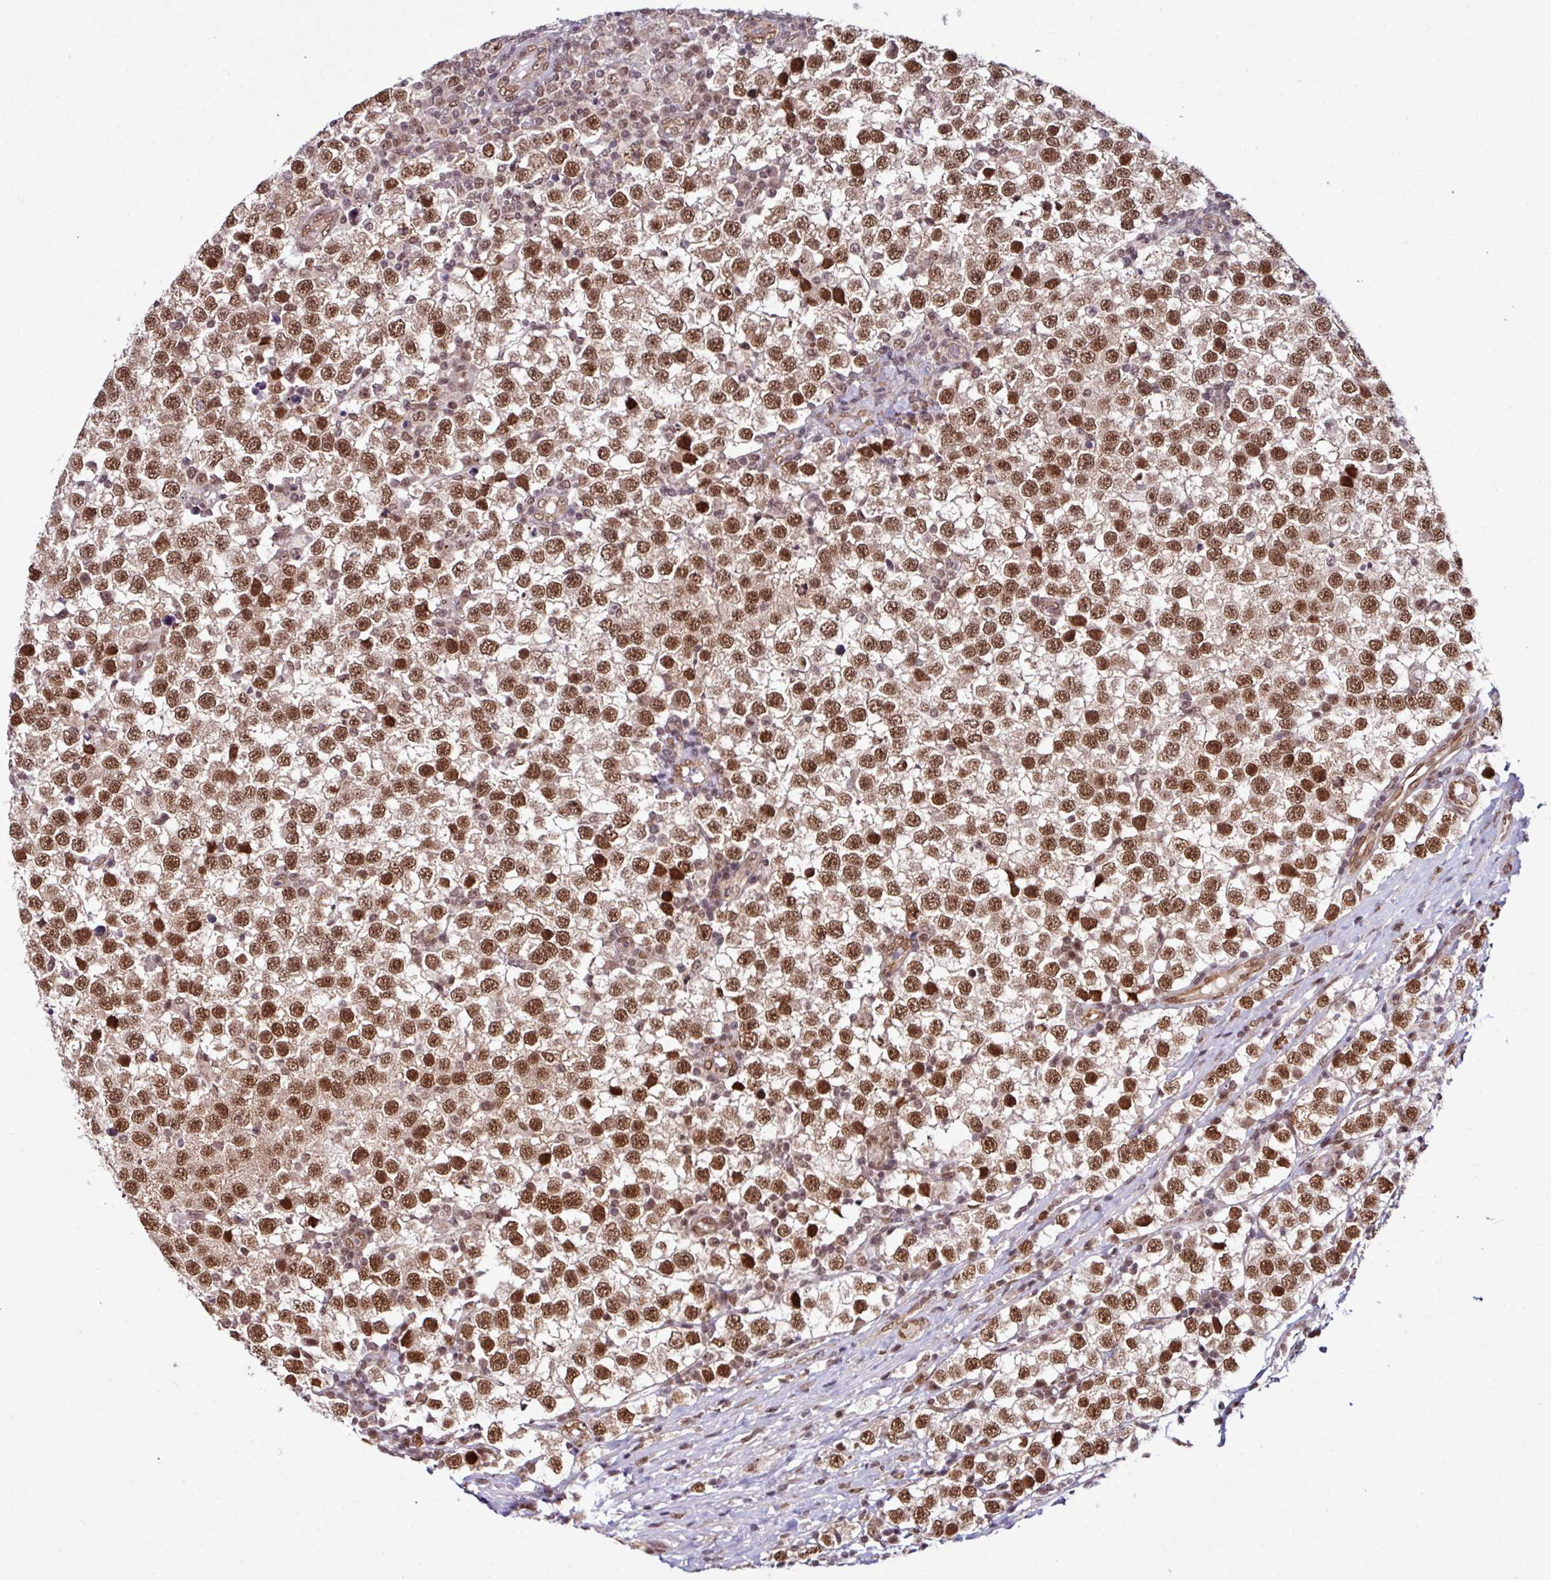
{"staining": {"intensity": "strong", "quantity": ">75%", "location": "nuclear"}, "tissue": "testis cancer", "cell_type": "Tumor cells", "image_type": "cancer", "snomed": [{"axis": "morphology", "description": "Seminoma, NOS"}, {"axis": "topography", "description": "Testis"}], "caption": "DAB (3,3'-diaminobenzidine) immunohistochemical staining of testis cancer shows strong nuclear protein staining in about >75% of tumor cells.", "gene": "MORF4L2", "patient": {"sex": "male", "age": 34}}